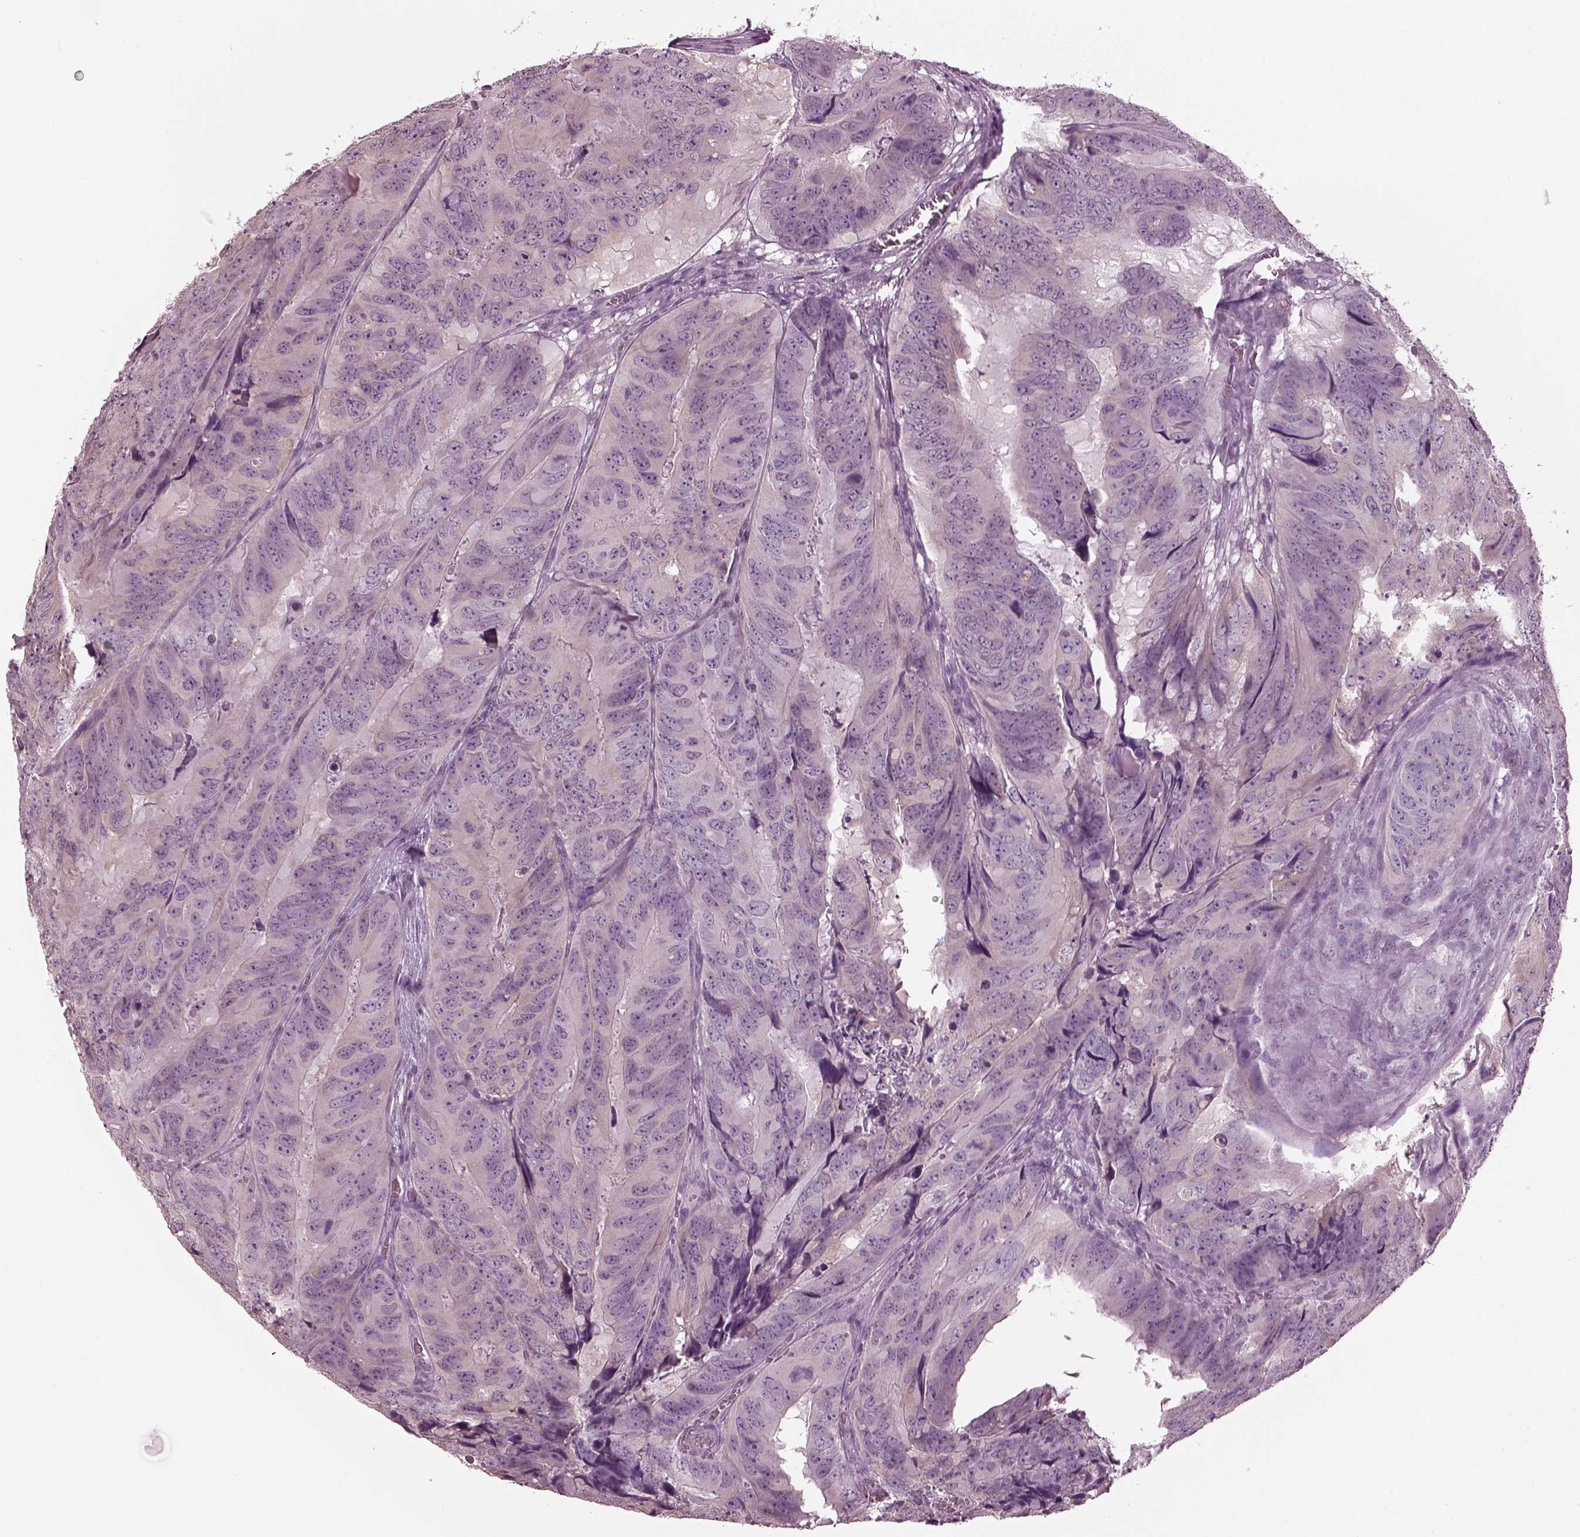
{"staining": {"intensity": "negative", "quantity": "none", "location": "none"}, "tissue": "colorectal cancer", "cell_type": "Tumor cells", "image_type": "cancer", "snomed": [{"axis": "morphology", "description": "Adenocarcinoma, NOS"}, {"axis": "topography", "description": "Colon"}], "caption": "The histopathology image displays no significant expression in tumor cells of adenocarcinoma (colorectal).", "gene": "CLCN4", "patient": {"sex": "male", "age": 79}}